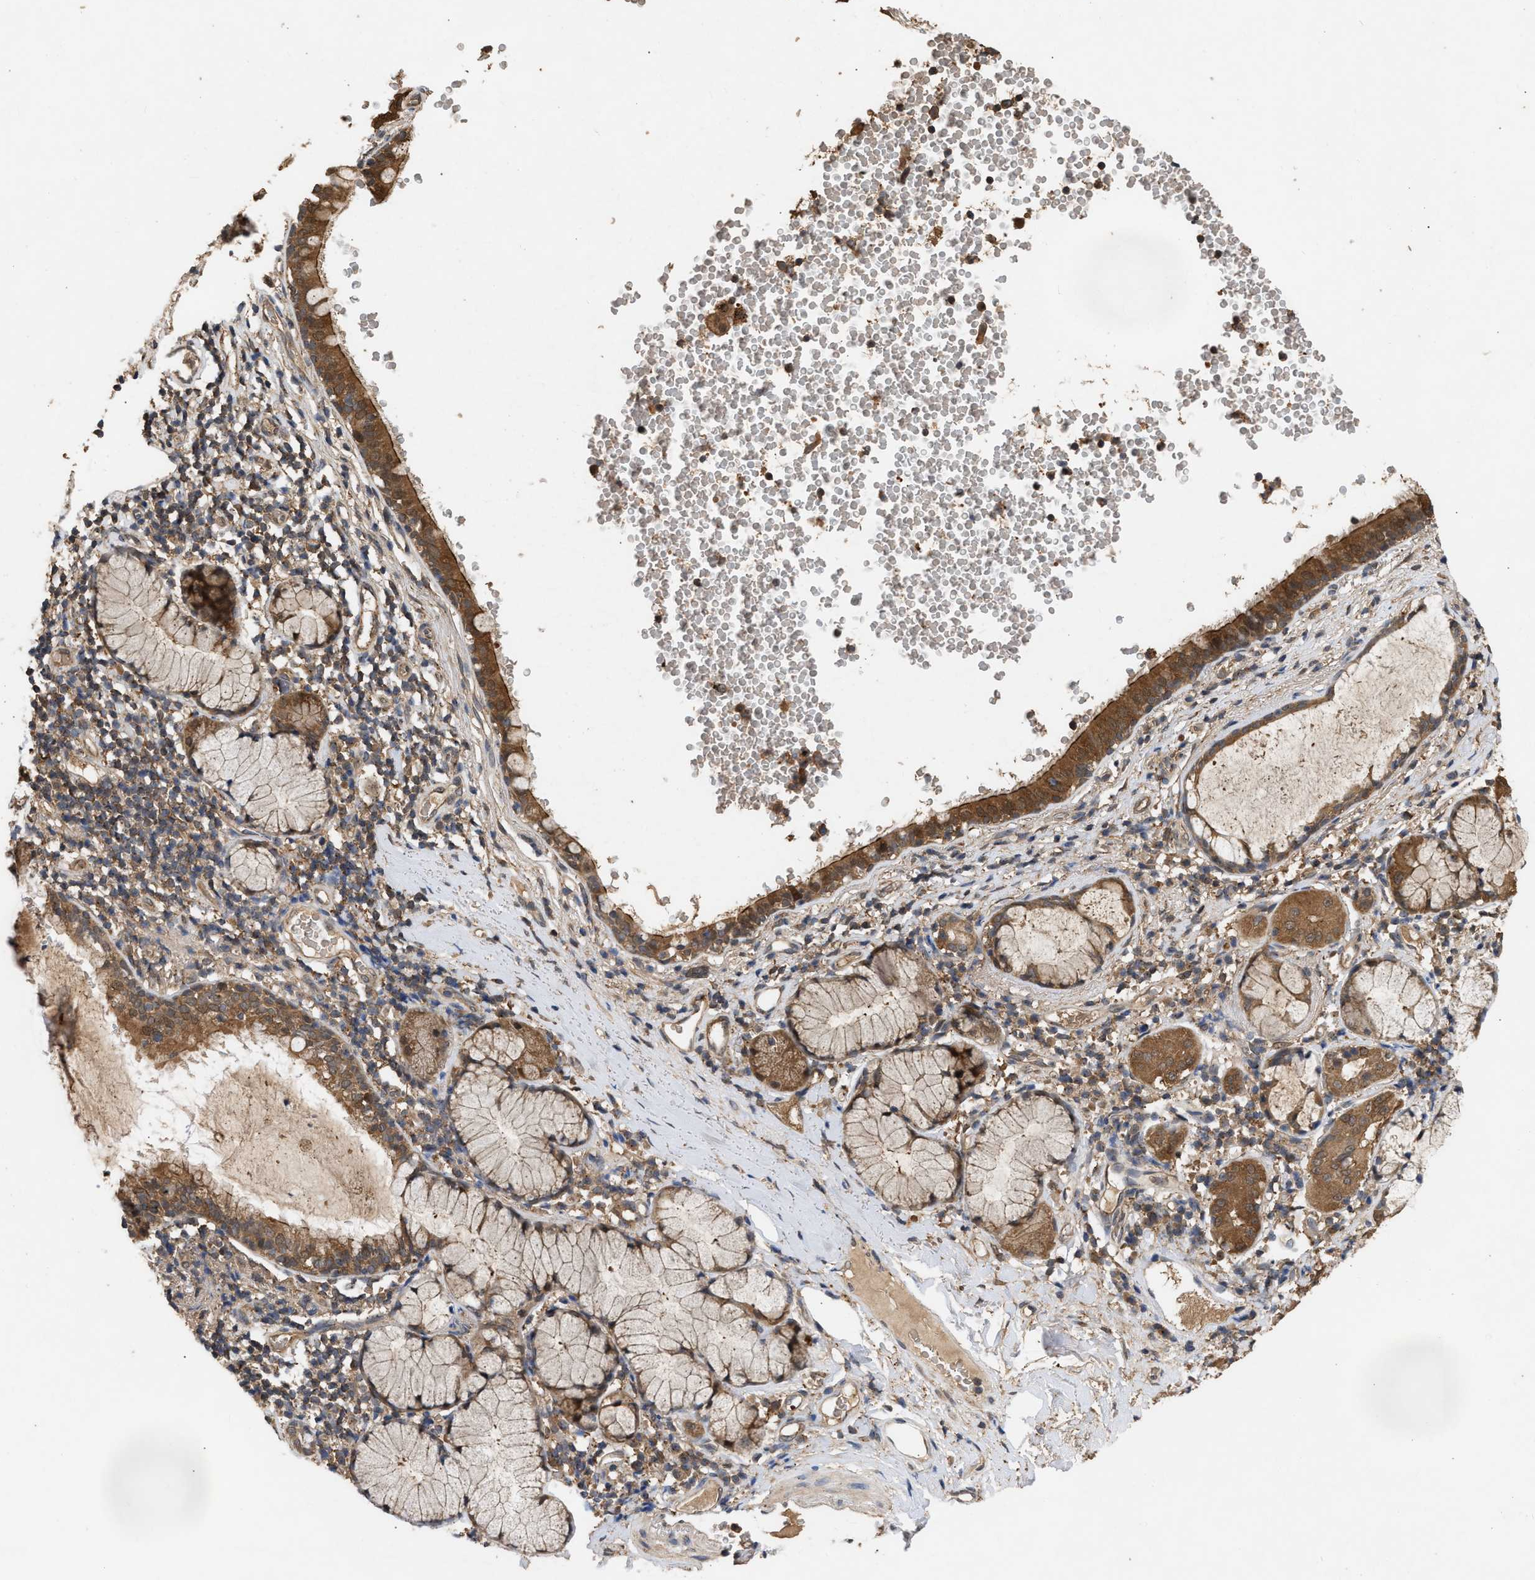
{"staining": {"intensity": "strong", "quantity": ">75%", "location": "cytoplasmic/membranous,nuclear"}, "tissue": "bronchus", "cell_type": "Respiratory epithelial cells", "image_type": "normal", "snomed": [{"axis": "morphology", "description": "Normal tissue, NOS"}, {"axis": "morphology", "description": "Inflammation, NOS"}, {"axis": "topography", "description": "Cartilage tissue"}, {"axis": "topography", "description": "Bronchus"}], "caption": "DAB (3,3'-diaminobenzidine) immunohistochemical staining of benign bronchus shows strong cytoplasmic/membranous,nuclear protein positivity in approximately >75% of respiratory epithelial cells. The protein is shown in brown color, while the nuclei are stained blue.", "gene": "FITM1", "patient": {"sex": "male", "age": 77}}